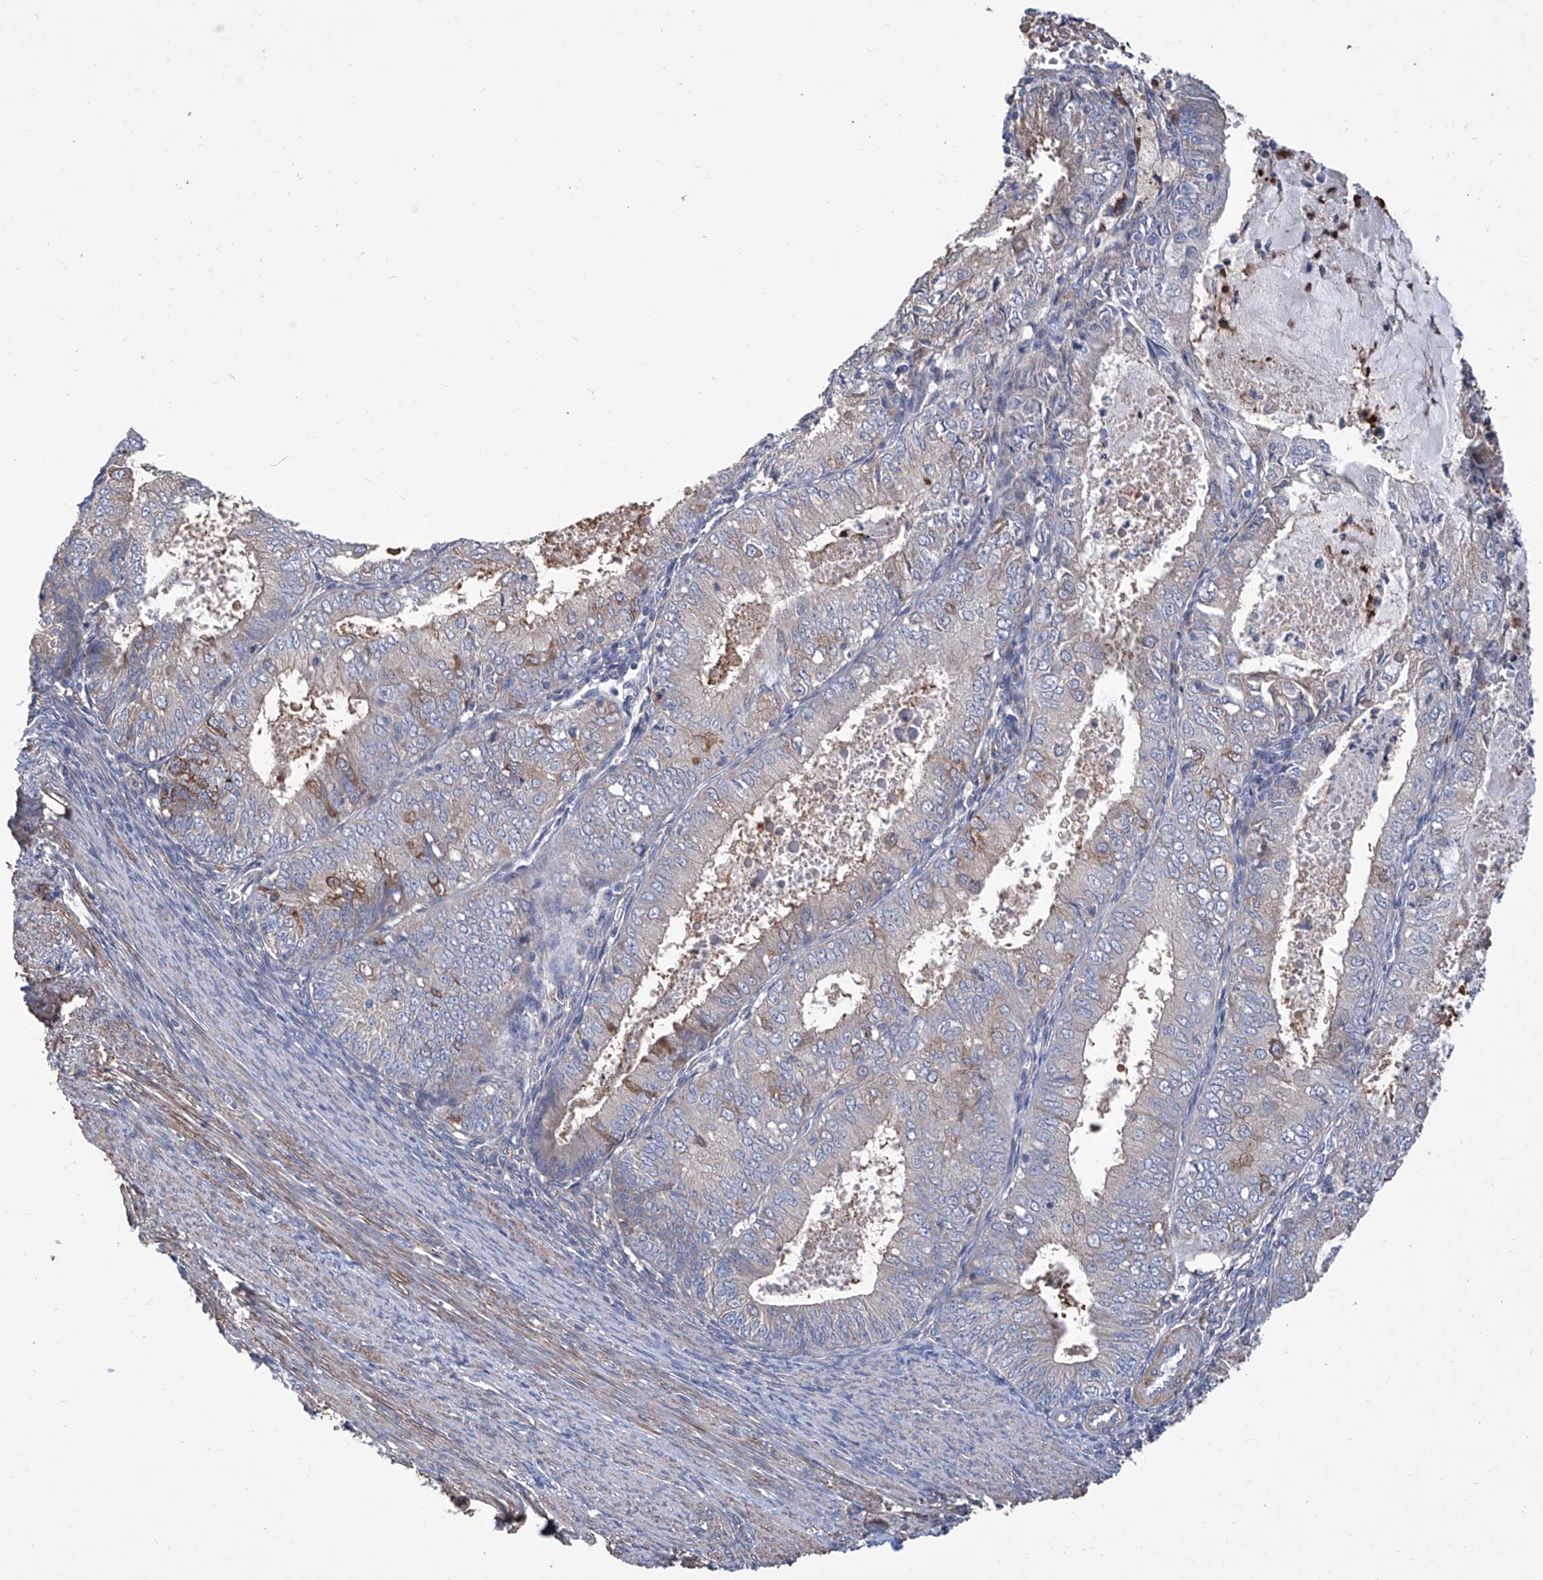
{"staining": {"intensity": "weak", "quantity": "<25%", "location": "cytoplasmic/membranous"}, "tissue": "endometrial cancer", "cell_type": "Tumor cells", "image_type": "cancer", "snomed": [{"axis": "morphology", "description": "Adenocarcinoma, NOS"}, {"axis": "topography", "description": "Endometrium"}], "caption": "DAB immunohistochemical staining of human endometrial cancer (adenocarcinoma) demonstrates no significant positivity in tumor cells.", "gene": "SMS", "patient": {"sex": "female", "age": 57}}